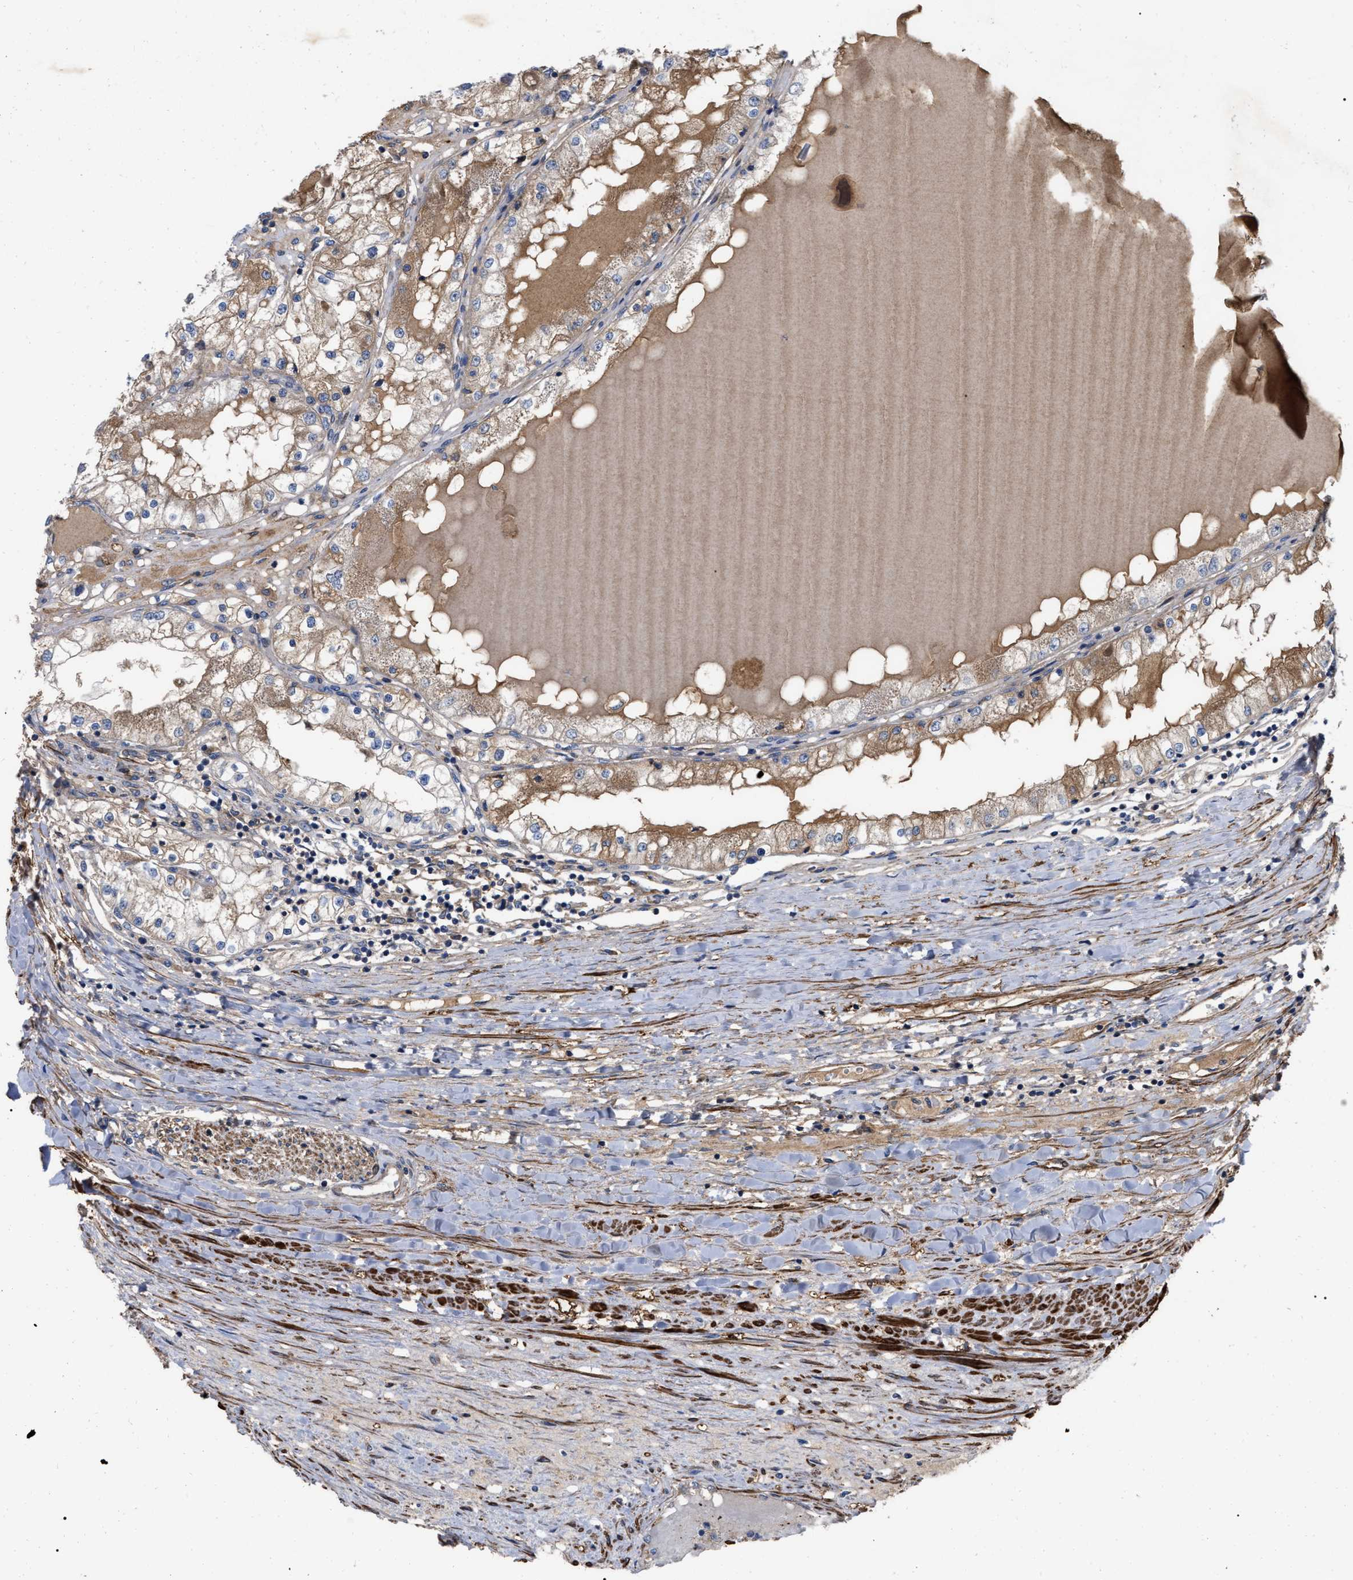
{"staining": {"intensity": "moderate", "quantity": ">75%", "location": "cytoplasmic/membranous"}, "tissue": "renal cancer", "cell_type": "Tumor cells", "image_type": "cancer", "snomed": [{"axis": "morphology", "description": "Adenocarcinoma, NOS"}, {"axis": "topography", "description": "Kidney"}], "caption": "This photomicrograph demonstrates immunohistochemistry staining of human renal cancer (adenocarcinoma), with medium moderate cytoplasmic/membranous staining in about >75% of tumor cells.", "gene": "RABEP1", "patient": {"sex": "male", "age": 68}}